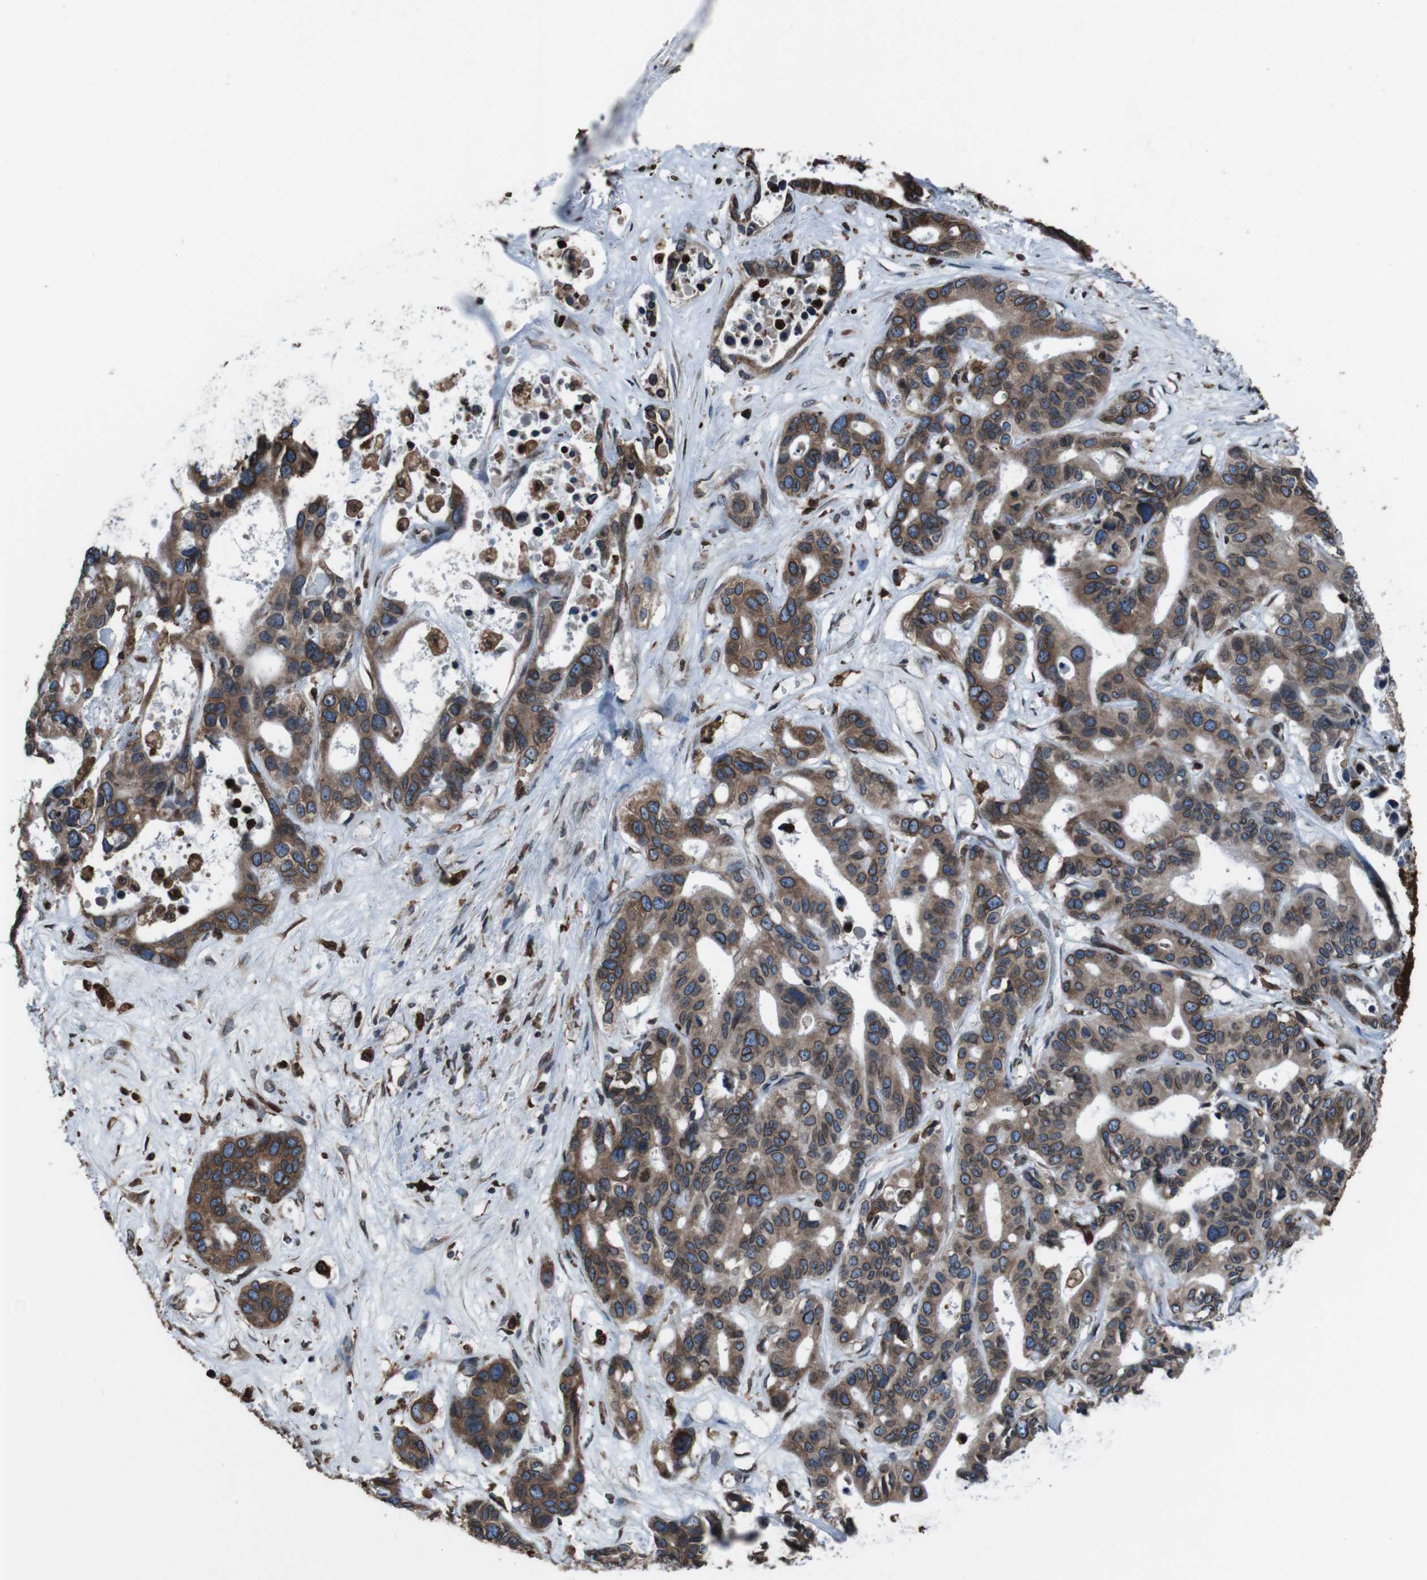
{"staining": {"intensity": "moderate", "quantity": ">75%", "location": "cytoplasmic/membranous,nuclear"}, "tissue": "liver cancer", "cell_type": "Tumor cells", "image_type": "cancer", "snomed": [{"axis": "morphology", "description": "Cholangiocarcinoma"}, {"axis": "topography", "description": "Liver"}], "caption": "A brown stain shows moderate cytoplasmic/membranous and nuclear expression of a protein in cholangiocarcinoma (liver) tumor cells. (IHC, brightfield microscopy, high magnification).", "gene": "APMAP", "patient": {"sex": "female", "age": 65}}